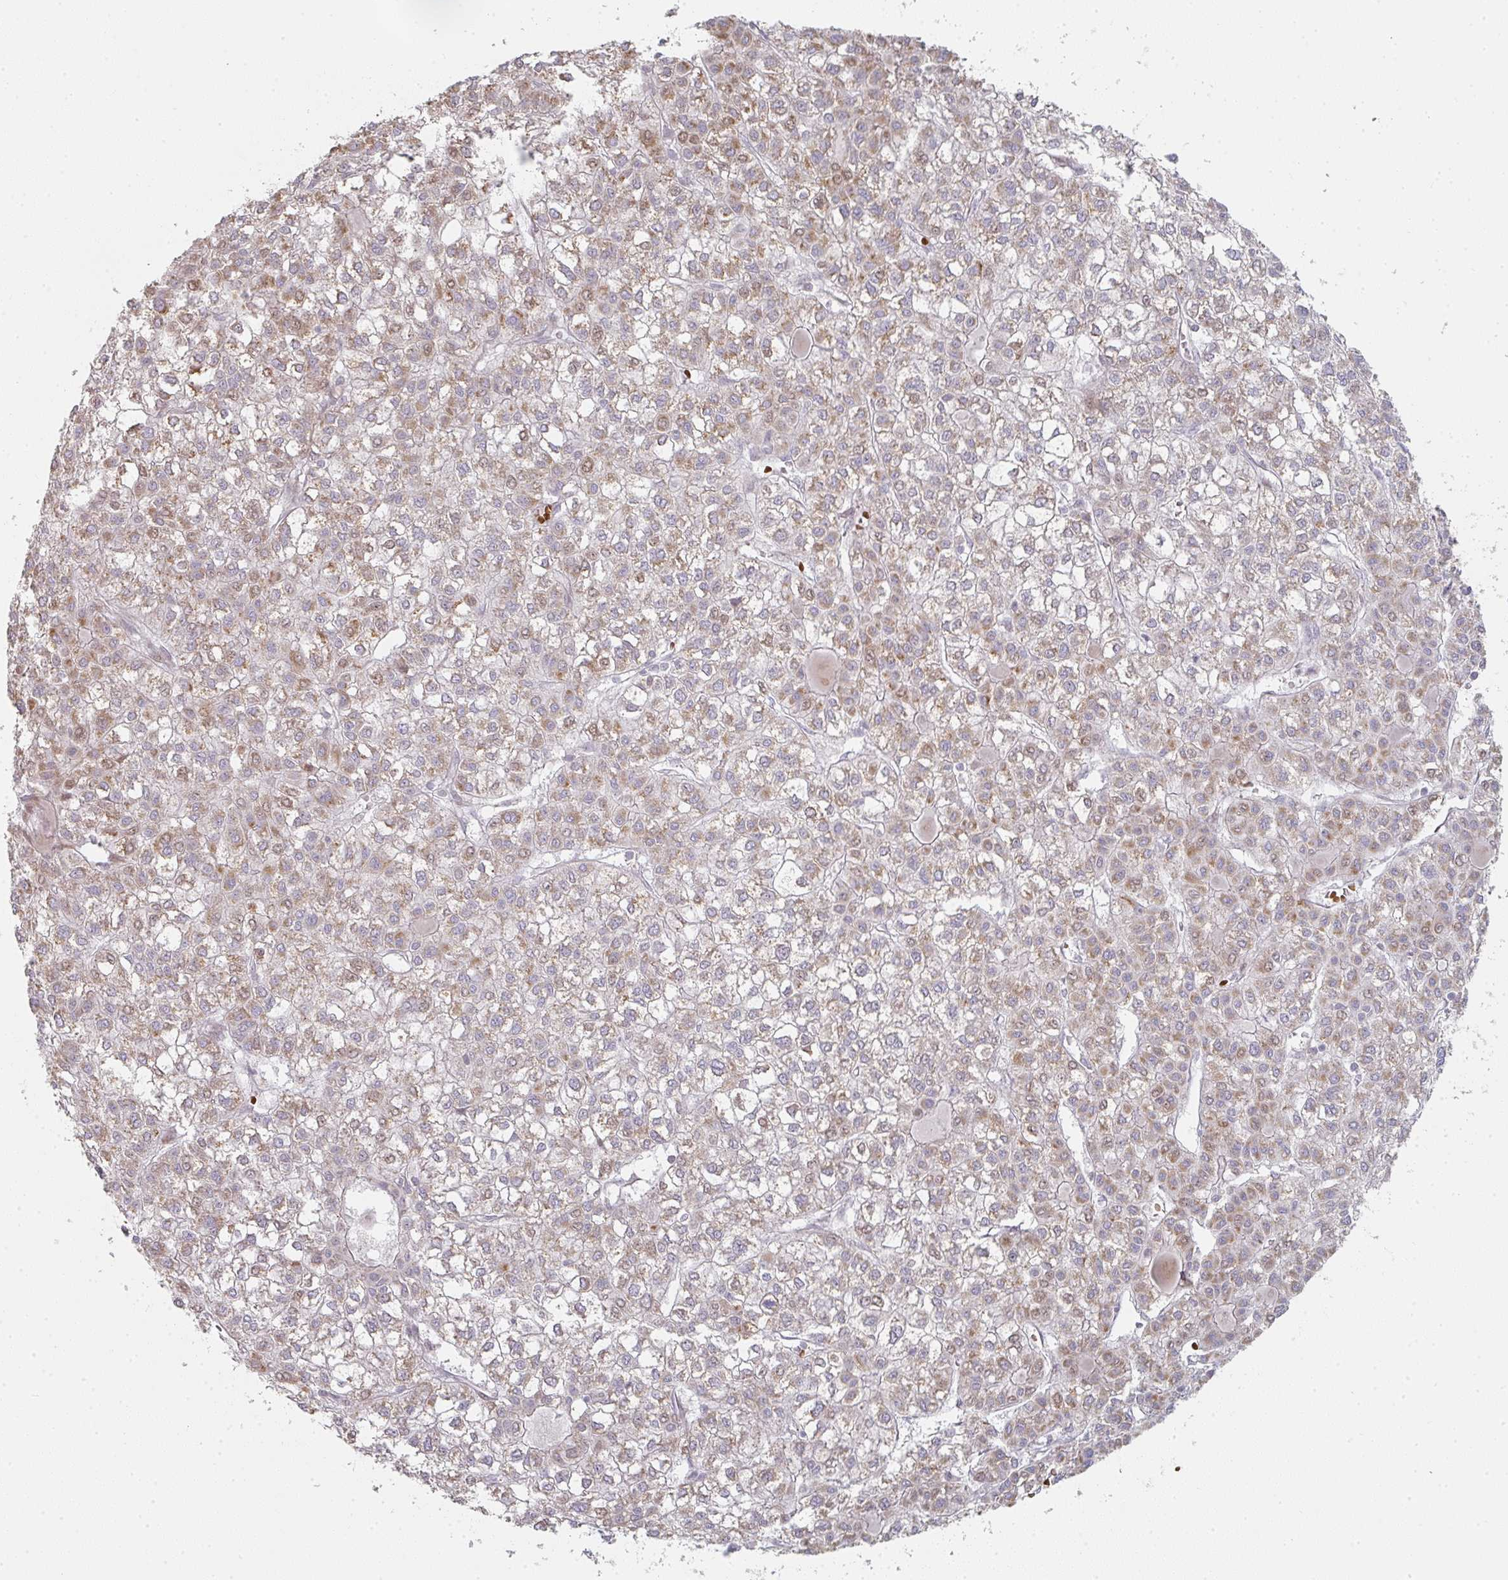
{"staining": {"intensity": "moderate", "quantity": ">75%", "location": "cytoplasmic/membranous"}, "tissue": "liver cancer", "cell_type": "Tumor cells", "image_type": "cancer", "snomed": [{"axis": "morphology", "description": "Carcinoma, Hepatocellular, NOS"}, {"axis": "topography", "description": "Liver"}], "caption": "Tumor cells exhibit medium levels of moderate cytoplasmic/membranous positivity in about >75% of cells in liver hepatocellular carcinoma.", "gene": "ZNF526", "patient": {"sex": "female", "age": 43}}